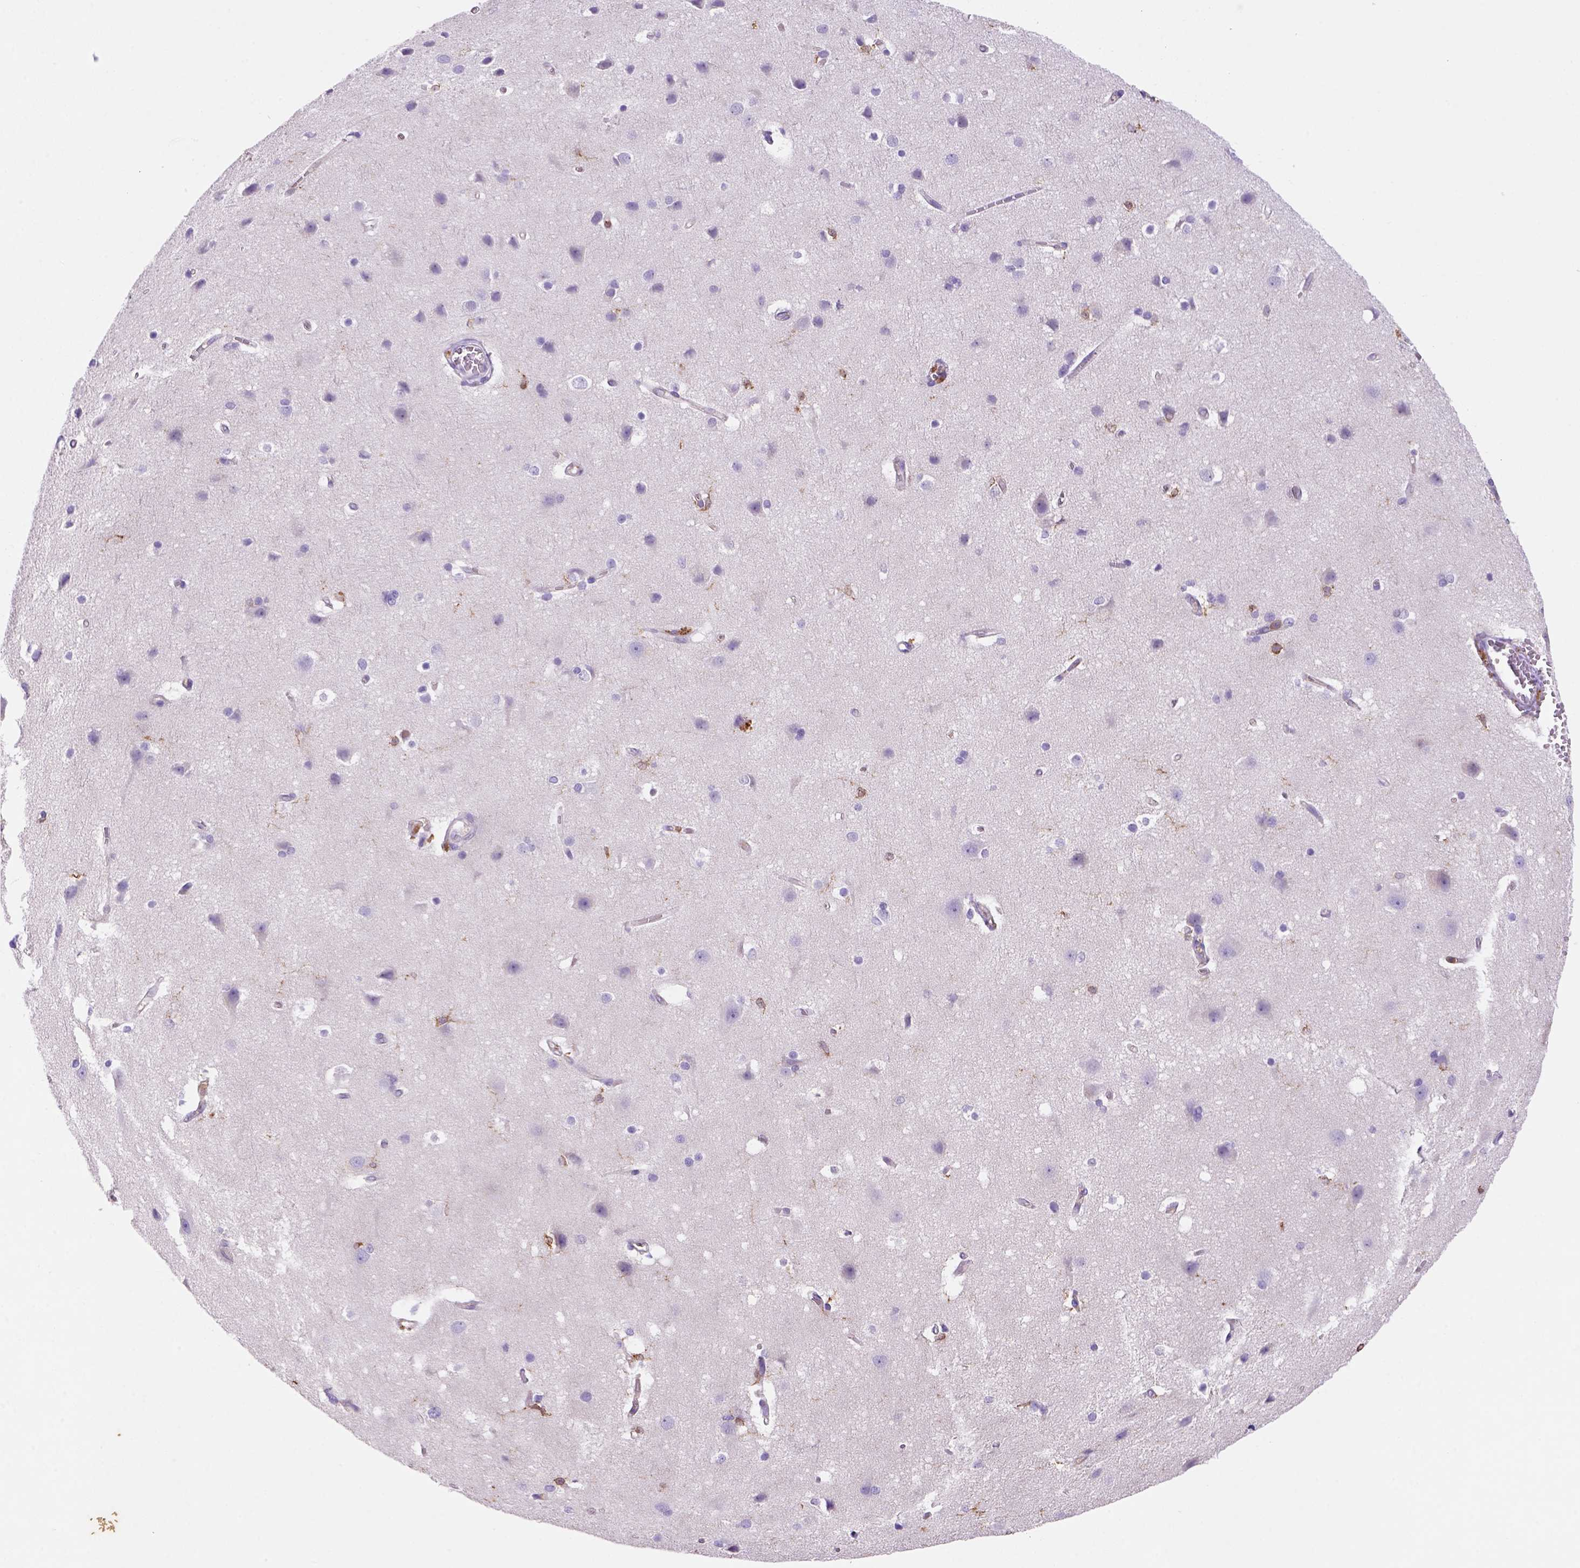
{"staining": {"intensity": "strong", "quantity": ">75%", "location": "cytoplasmic/membranous"}, "tissue": "cerebral cortex", "cell_type": "Endothelial cells", "image_type": "normal", "snomed": [{"axis": "morphology", "description": "Normal tissue, NOS"}, {"axis": "topography", "description": "Cerebral cortex"}], "caption": "Immunohistochemical staining of normal cerebral cortex shows high levels of strong cytoplasmic/membranous staining in approximately >75% of endothelial cells. (Stains: DAB in brown, nuclei in blue, Microscopy: brightfield microscopy at high magnification).", "gene": "INPP5D", "patient": {"sex": "male", "age": 37}}